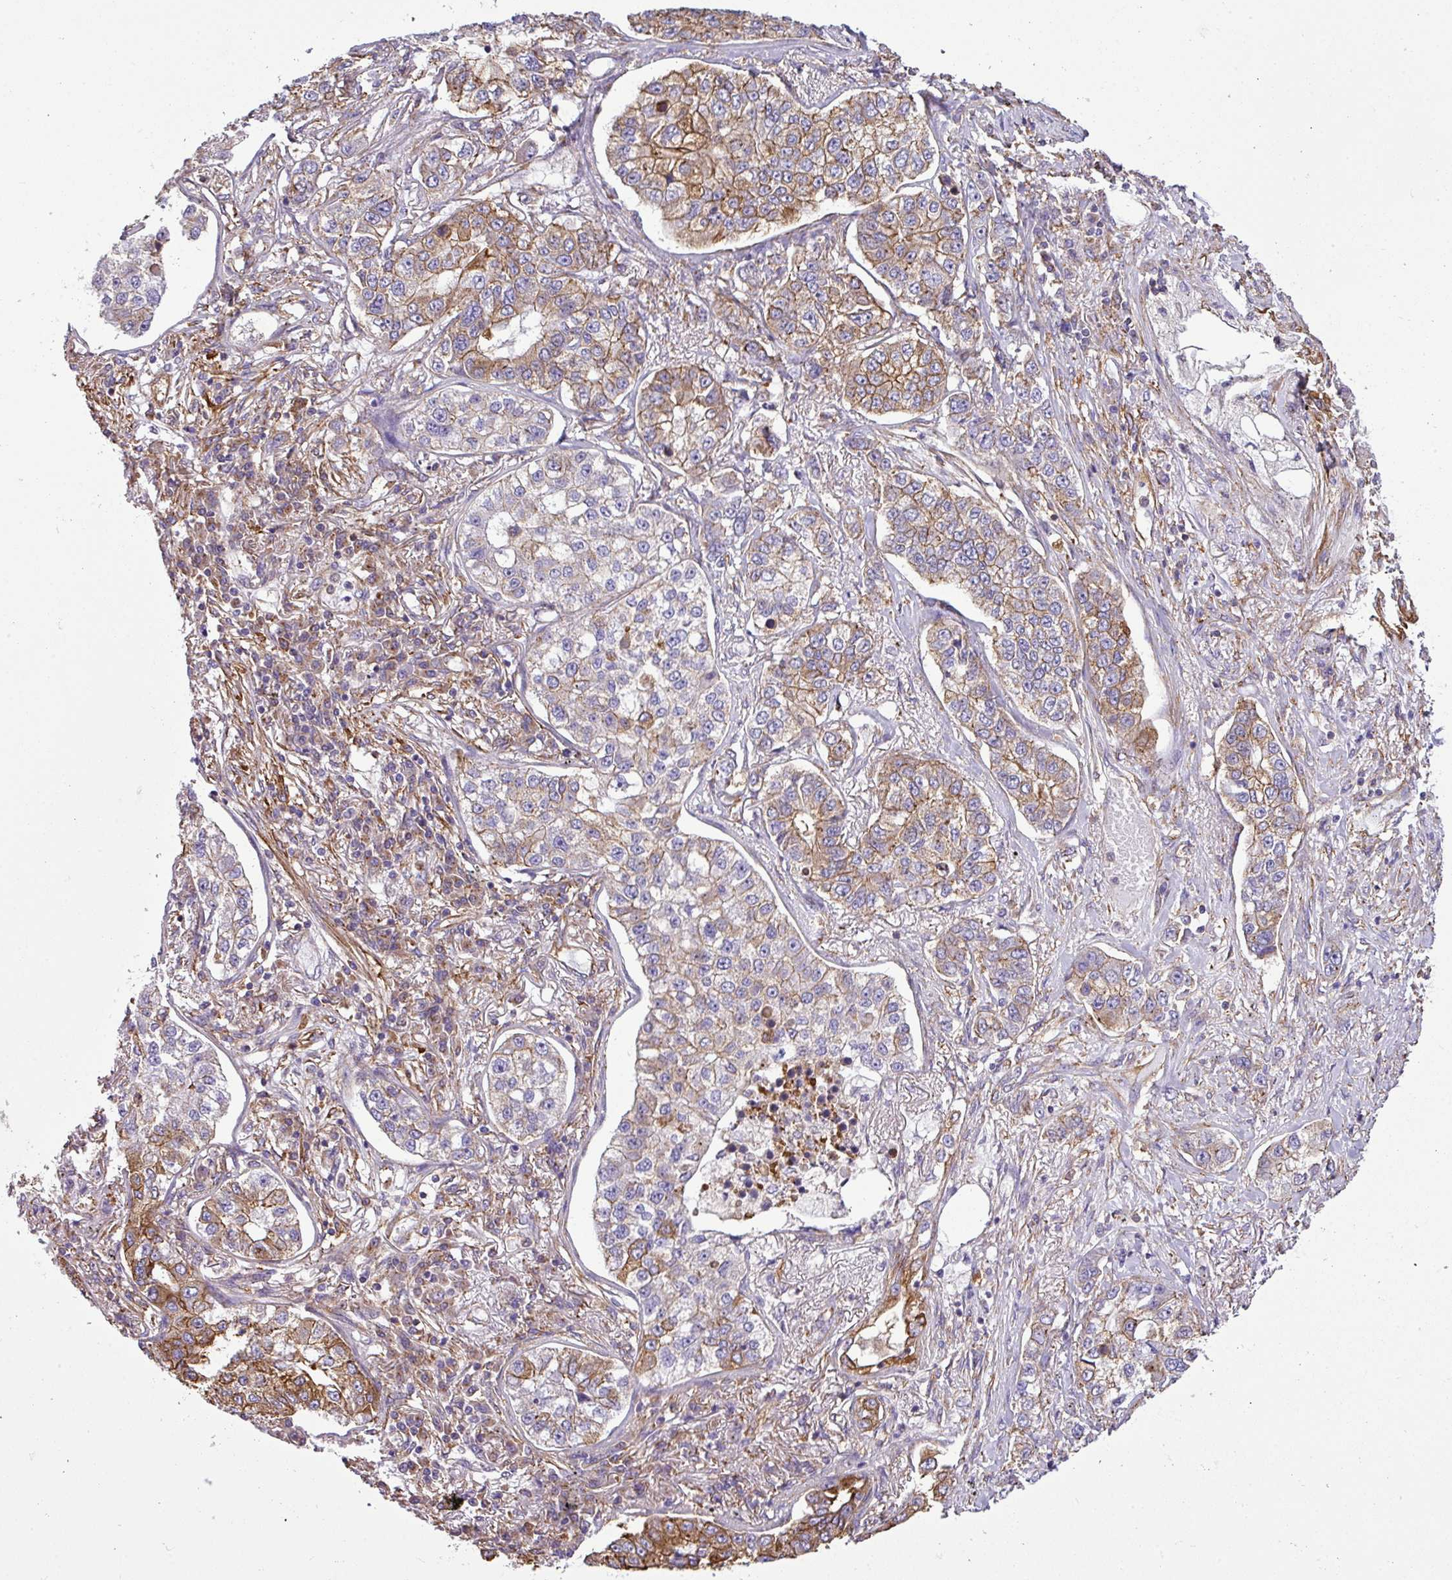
{"staining": {"intensity": "moderate", "quantity": "25%-75%", "location": "cytoplasmic/membranous"}, "tissue": "lung cancer", "cell_type": "Tumor cells", "image_type": "cancer", "snomed": [{"axis": "morphology", "description": "Adenocarcinoma, NOS"}, {"axis": "topography", "description": "Lung"}], "caption": "An image of human lung adenocarcinoma stained for a protein exhibits moderate cytoplasmic/membranous brown staining in tumor cells. The staining is performed using DAB (3,3'-diaminobenzidine) brown chromogen to label protein expression. The nuclei are counter-stained blue using hematoxylin.", "gene": "XNDC1N", "patient": {"sex": "male", "age": 49}}